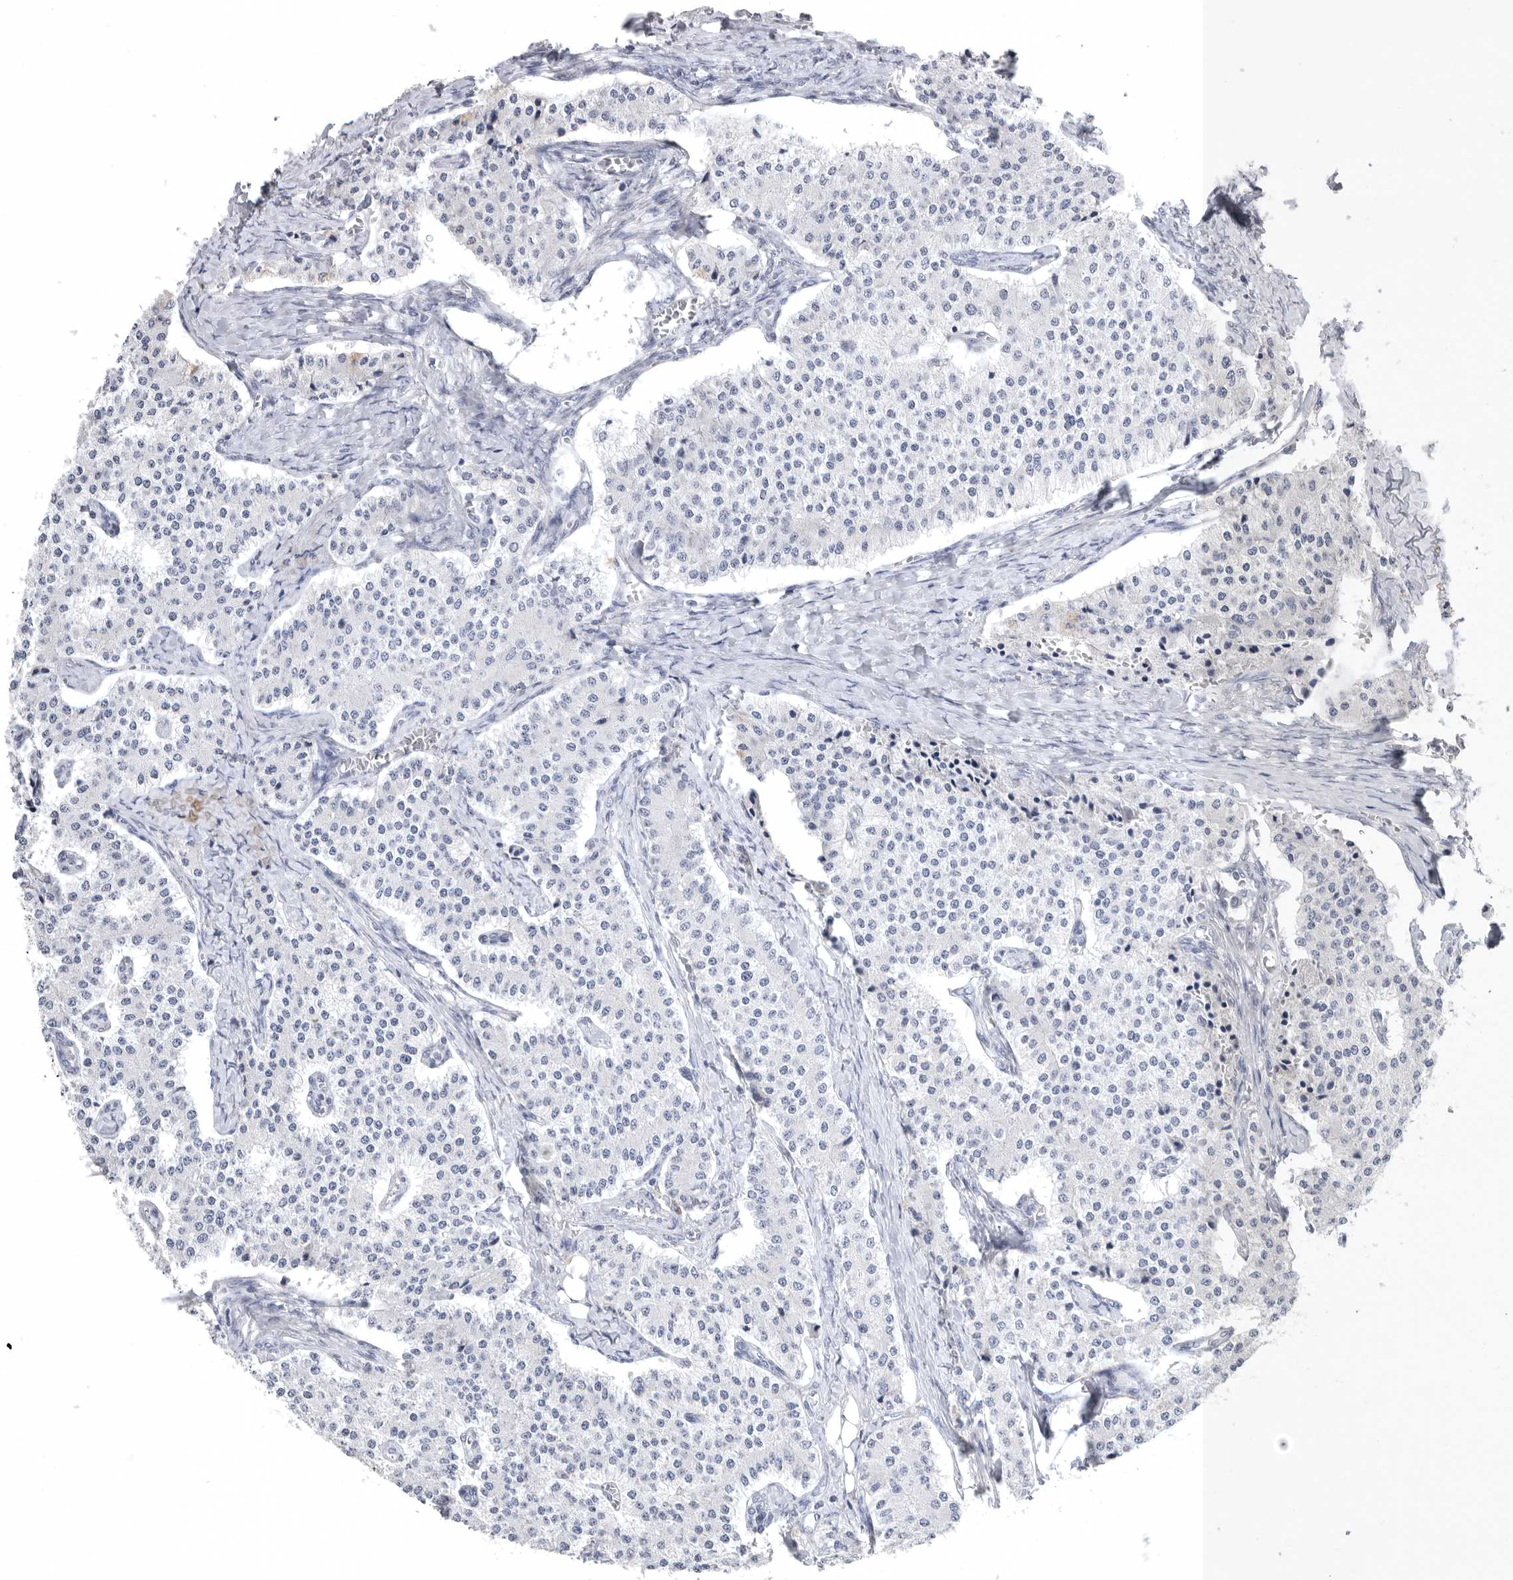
{"staining": {"intensity": "negative", "quantity": "none", "location": "none"}, "tissue": "carcinoid", "cell_type": "Tumor cells", "image_type": "cancer", "snomed": [{"axis": "morphology", "description": "Carcinoid, malignant, NOS"}, {"axis": "topography", "description": "Colon"}], "caption": "Tumor cells are negative for brown protein staining in malignant carcinoid. (Brightfield microscopy of DAB immunohistochemistry at high magnification).", "gene": "TIMP1", "patient": {"sex": "female", "age": 52}}